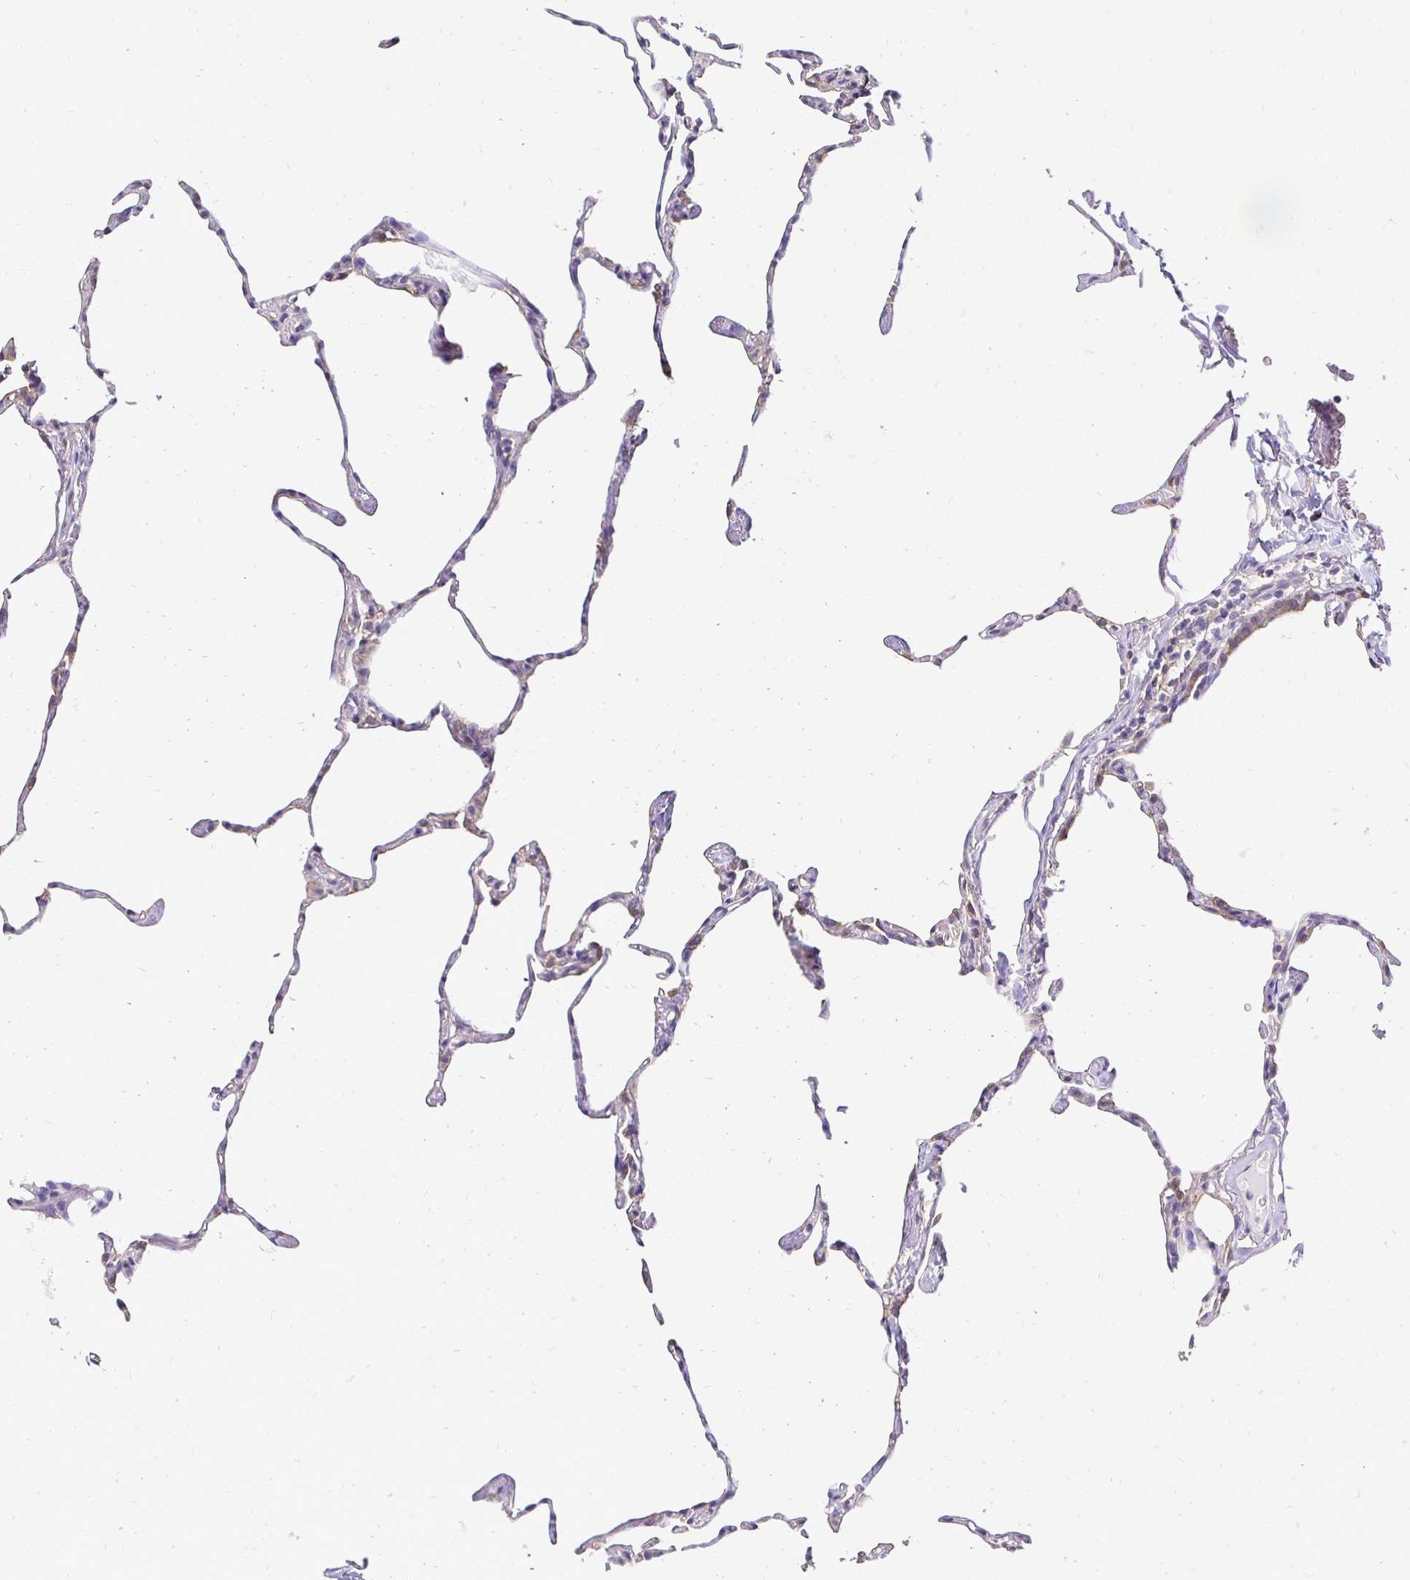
{"staining": {"intensity": "negative", "quantity": "none", "location": "none"}, "tissue": "lung", "cell_type": "Alveolar cells", "image_type": "normal", "snomed": [{"axis": "morphology", "description": "Normal tissue, NOS"}, {"axis": "topography", "description": "Lung"}], "caption": "High power microscopy micrograph of an immunohistochemistry image of normal lung, revealing no significant expression in alveolar cells. Nuclei are stained in blue.", "gene": "SLC9A1", "patient": {"sex": "male", "age": 65}}